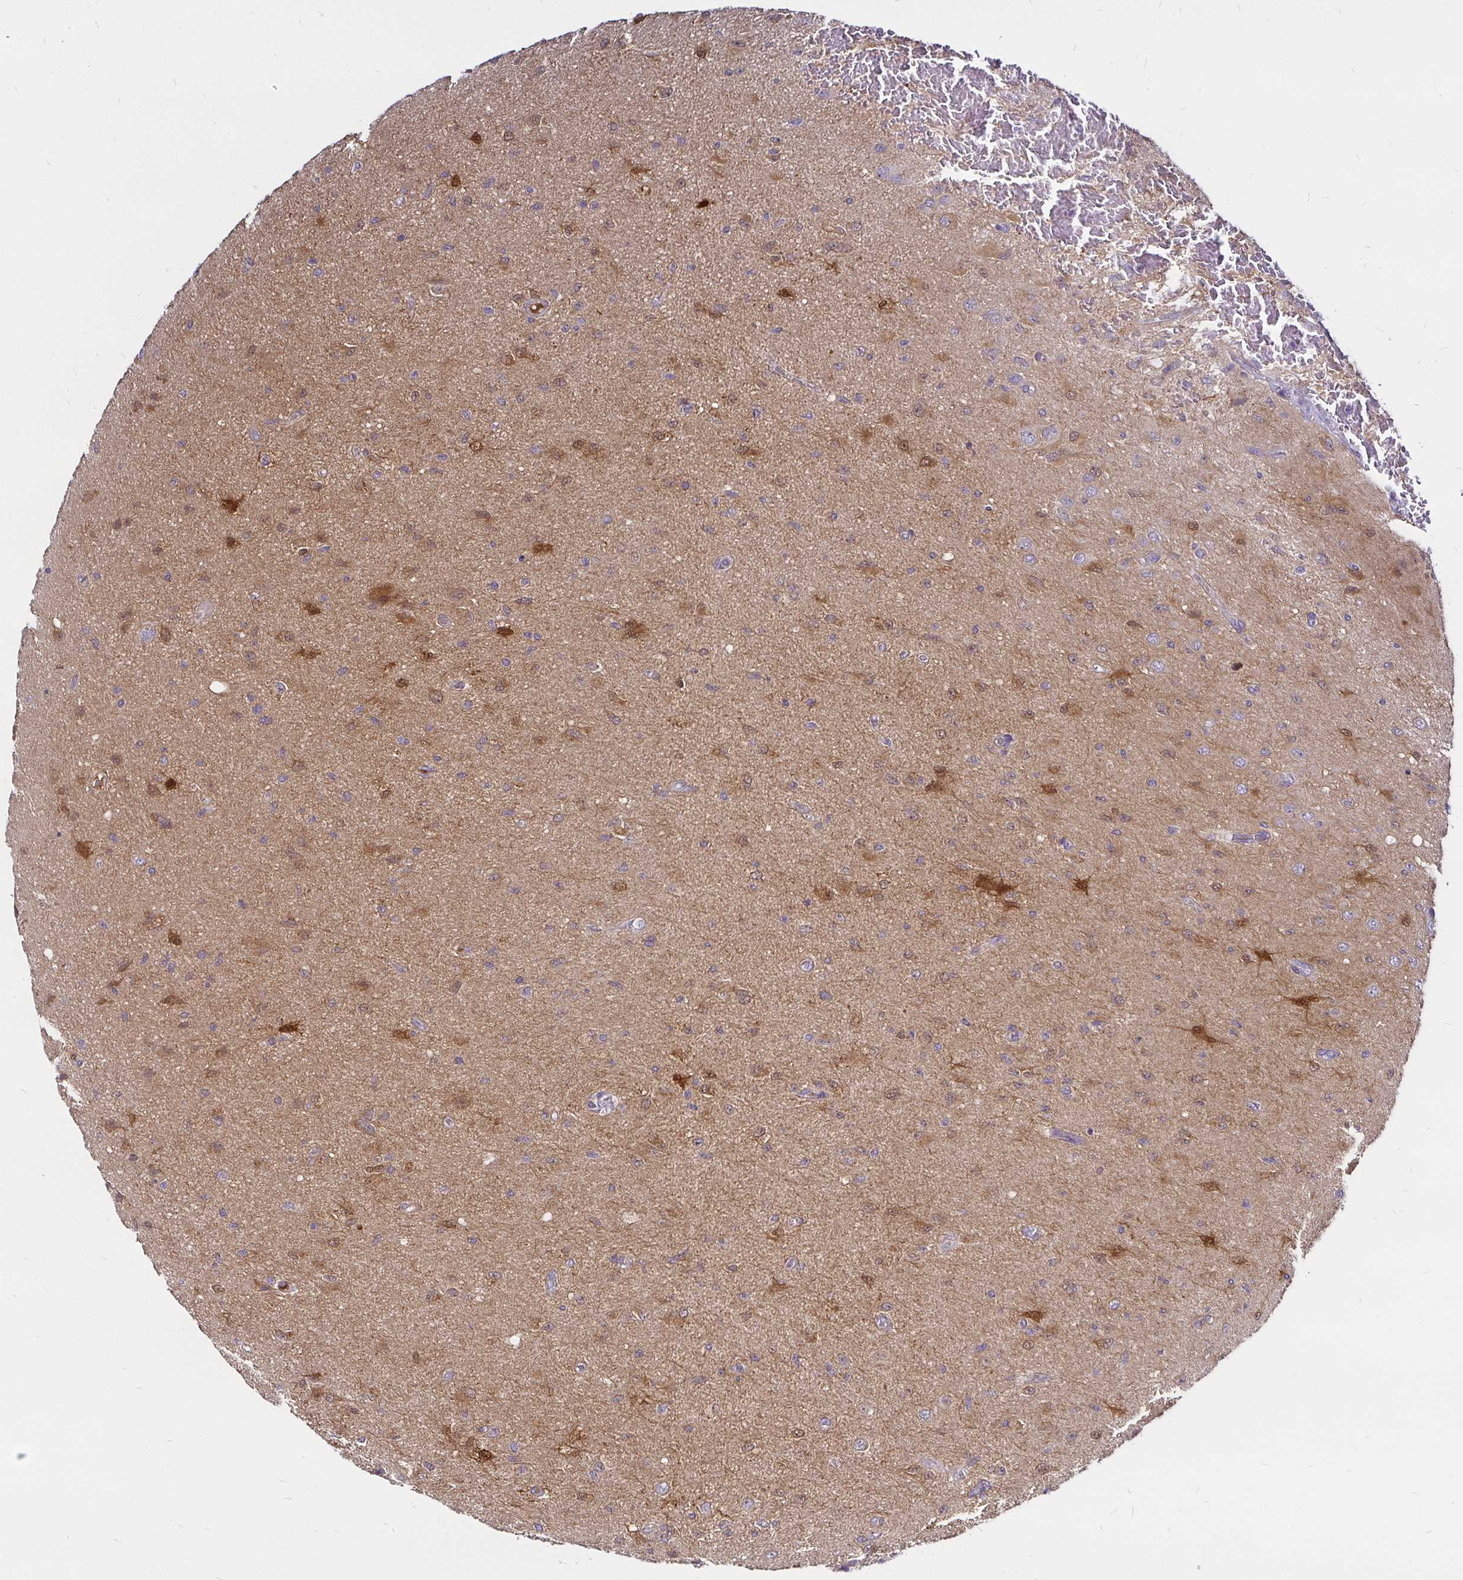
{"staining": {"intensity": "moderate", "quantity": "25%-75%", "location": "cytoplasmic/membranous,nuclear"}, "tissue": "glioma", "cell_type": "Tumor cells", "image_type": "cancer", "snomed": [{"axis": "morphology", "description": "Glioma, malignant, High grade"}, {"axis": "topography", "description": "Brain"}], "caption": "Immunohistochemical staining of glioma demonstrates moderate cytoplasmic/membranous and nuclear protein positivity in about 25%-75% of tumor cells. Nuclei are stained in blue.", "gene": "PGAM2", "patient": {"sex": "male", "age": 67}}